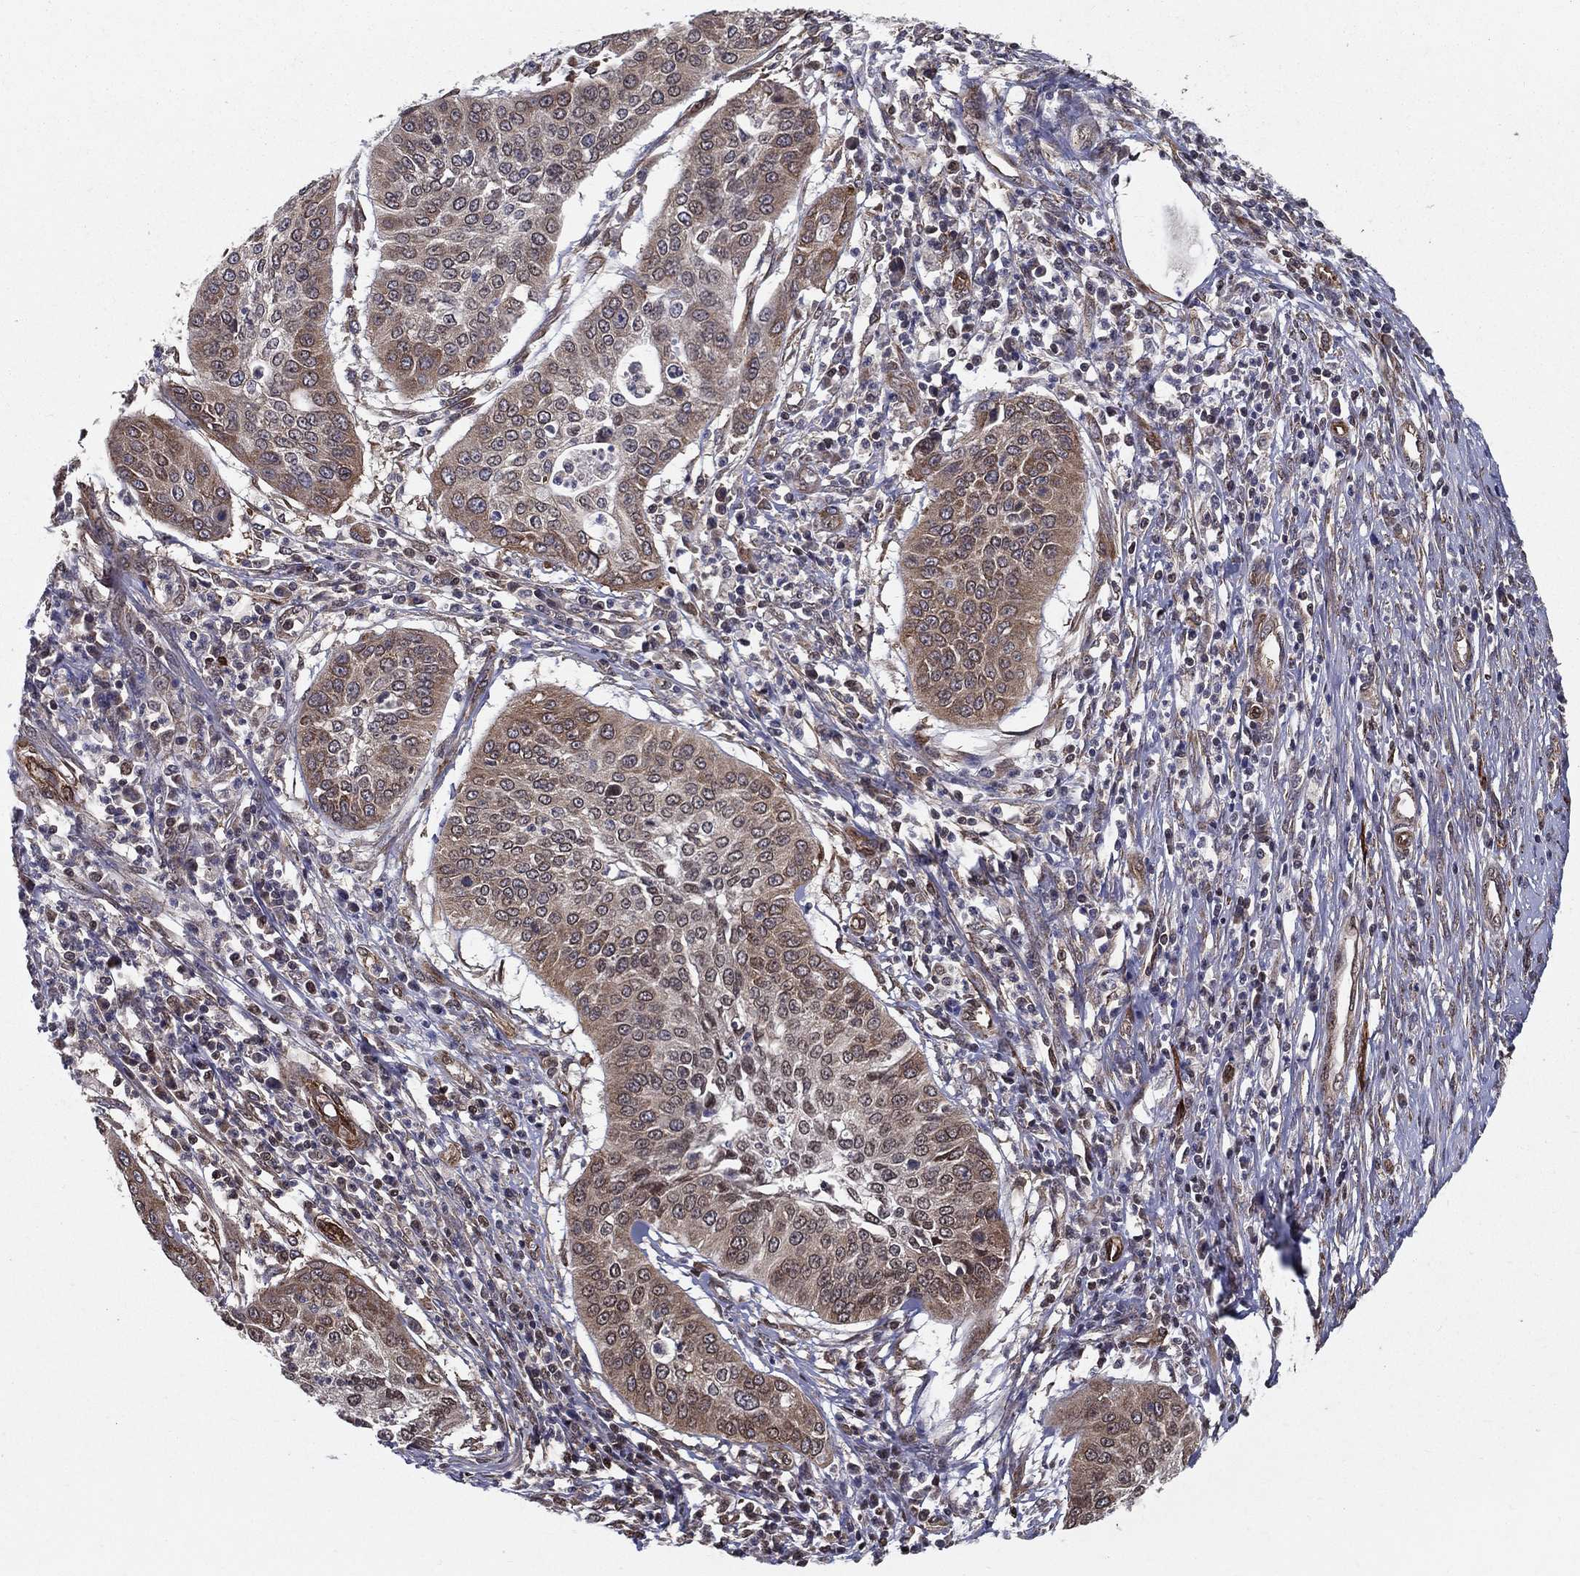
{"staining": {"intensity": "weak", "quantity": "25%-75%", "location": "cytoplasmic/membranous"}, "tissue": "cervical cancer", "cell_type": "Tumor cells", "image_type": "cancer", "snomed": [{"axis": "morphology", "description": "Normal tissue, NOS"}, {"axis": "morphology", "description": "Squamous cell carcinoma, NOS"}, {"axis": "topography", "description": "Cervix"}], "caption": "A brown stain labels weak cytoplasmic/membranous staining of a protein in human squamous cell carcinoma (cervical) tumor cells.", "gene": "CERS2", "patient": {"sex": "female", "age": 39}}